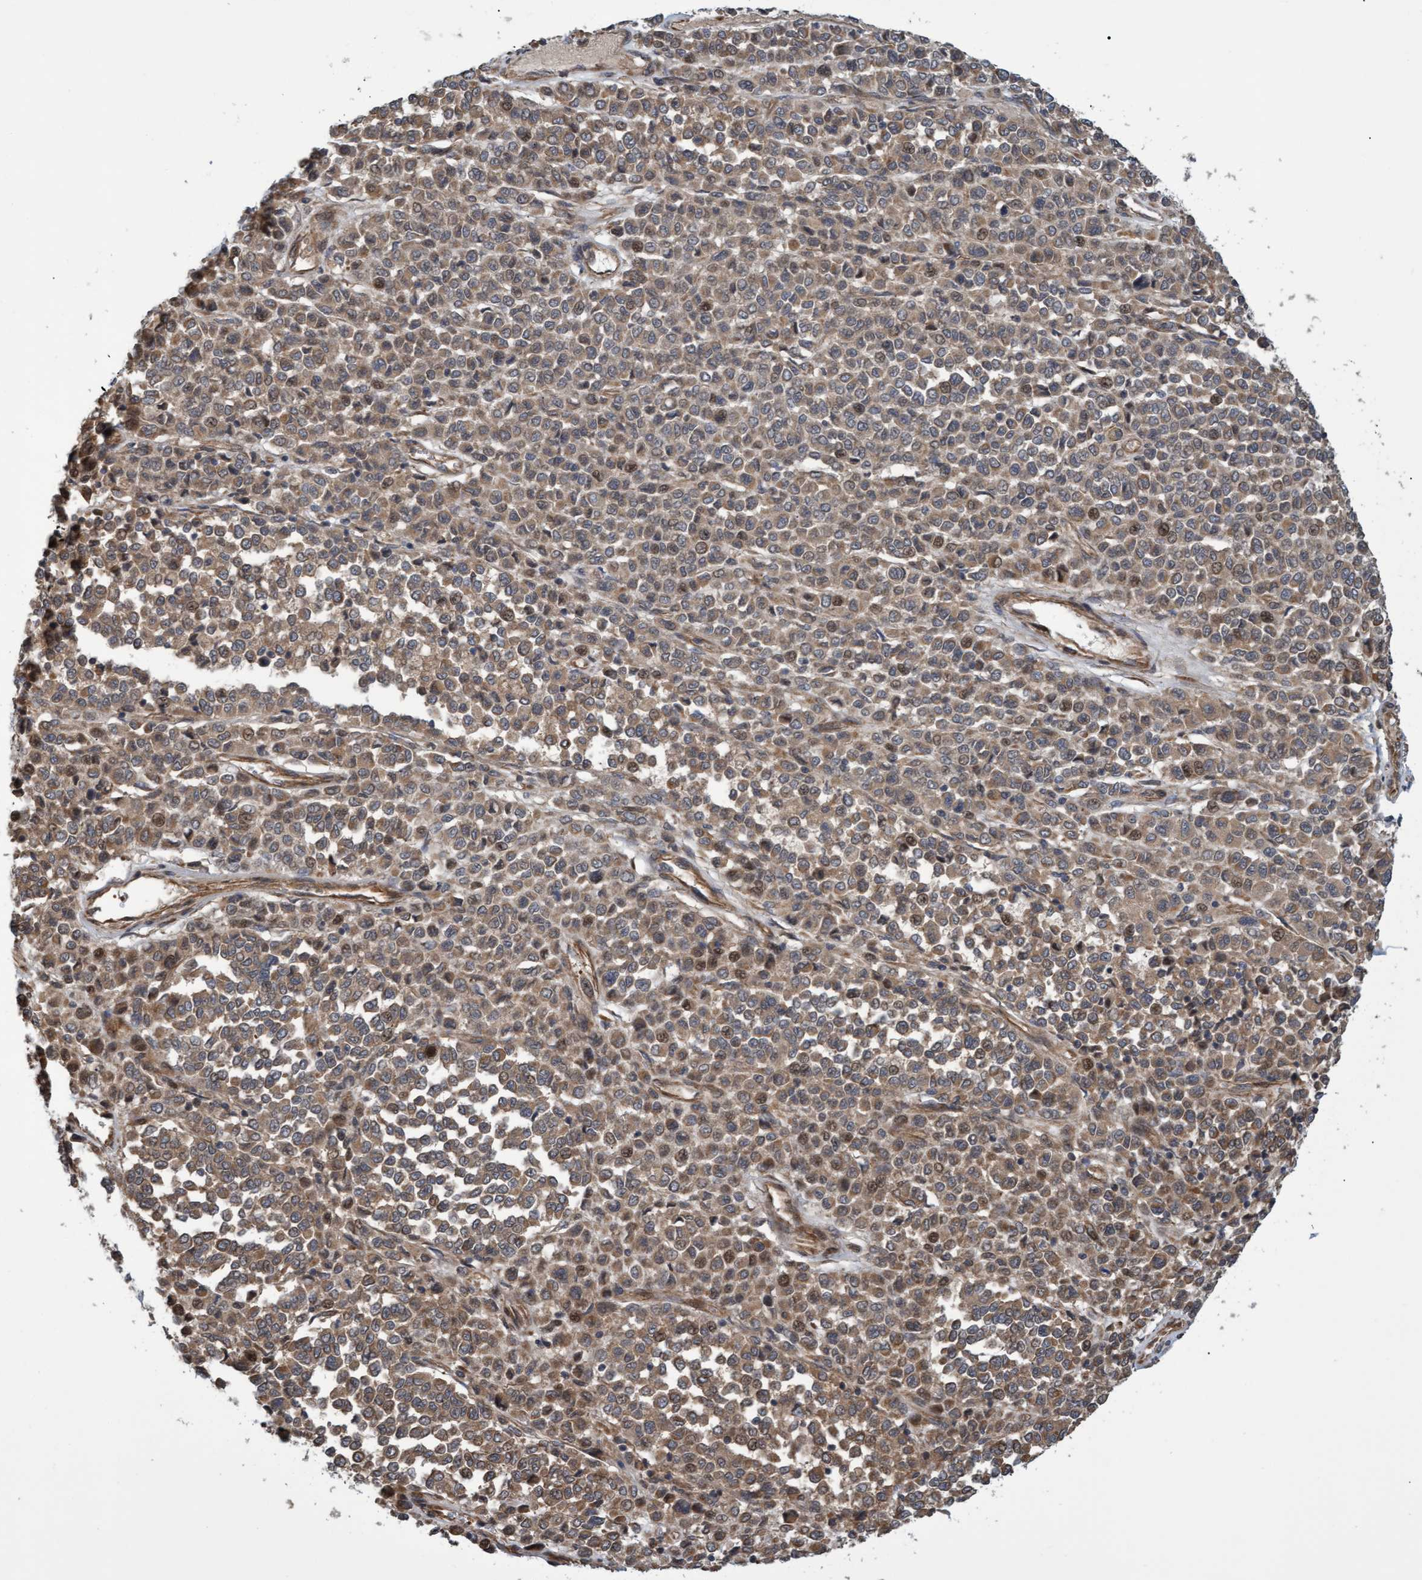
{"staining": {"intensity": "moderate", "quantity": ">75%", "location": "cytoplasmic/membranous"}, "tissue": "melanoma", "cell_type": "Tumor cells", "image_type": "cancer", "snomed": [{"axis": "morphology", "description": "Malignant melanoma, Metastatic site"}, {"axis": "topography", "description": "Pancreas"}], "caption": "Immunohistochemical staining of melanoma reveals medium levels of moderate cytoplasmic/membranous protein positivity in about >75% of tumor cells. (DAB (3,3'-diaminobenzidine) IHC with brightfield microscopy, high magnification).", "gene": "TNFRSF10B", "patient": {"sex": "female", "age": 30}}